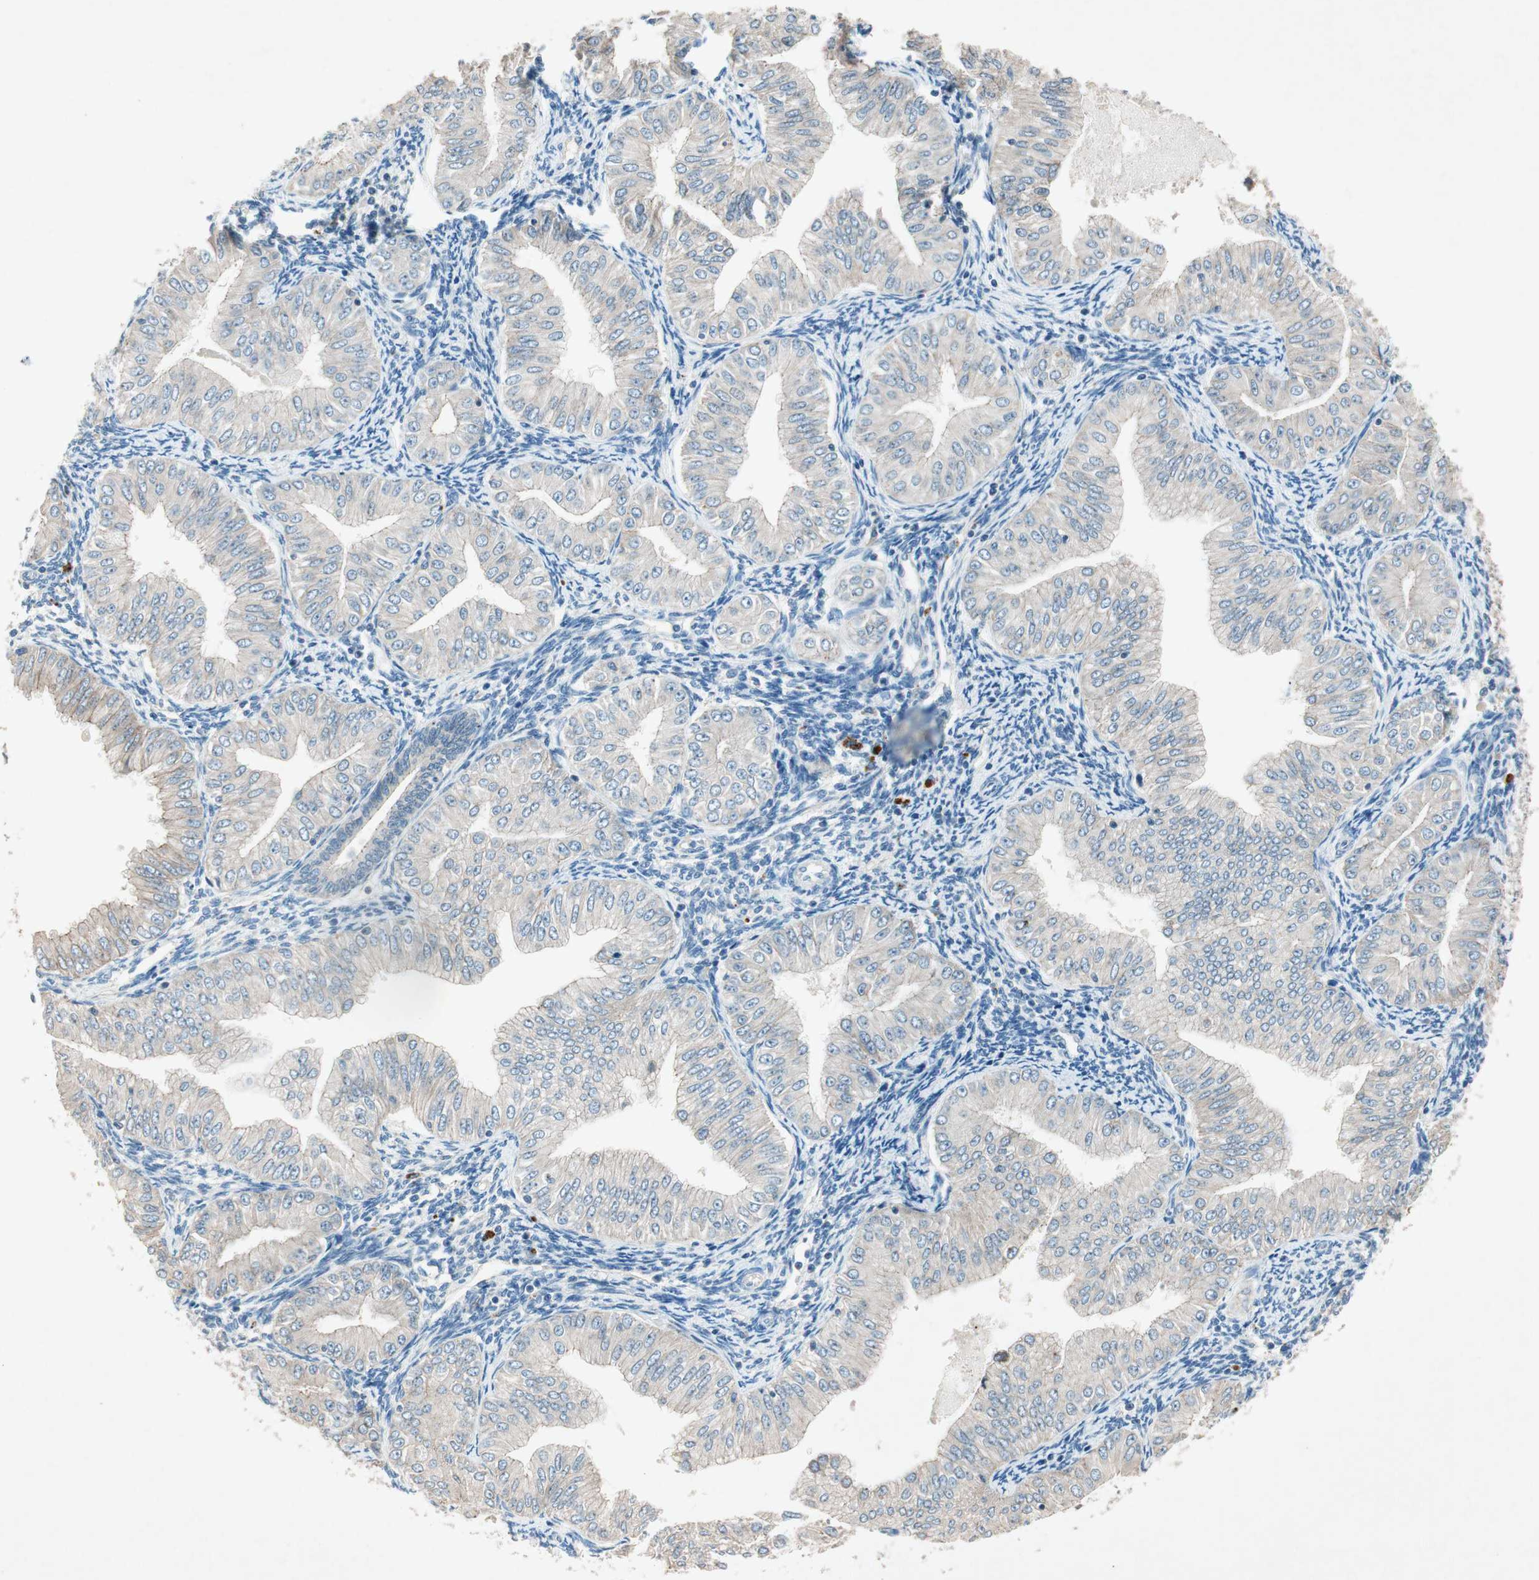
{"staining": {"intensity": "weak", "quantity": ">75%", "location": "cytoplasmic/membranous"}, "tissue": "endometrial cancer", "cell_type": "Tumor cells", "image_type": "cancer", "snomed": [{"axis": "morphology", "description": "Normal tissue, NOS"}, {"axis": "morphology", "description": "Adenocarcinoma, NOS"}, {"axis": "topography", "description": "Endometrium"}], "caption": "A brown stain highlights weak cytoplasmic/membranous positivity of a protein in human endometrial cancer (adenocarcinoma) tumor cells.", "gene": "NKAIN1", "patient": {"sex": "female", "age": 53}}